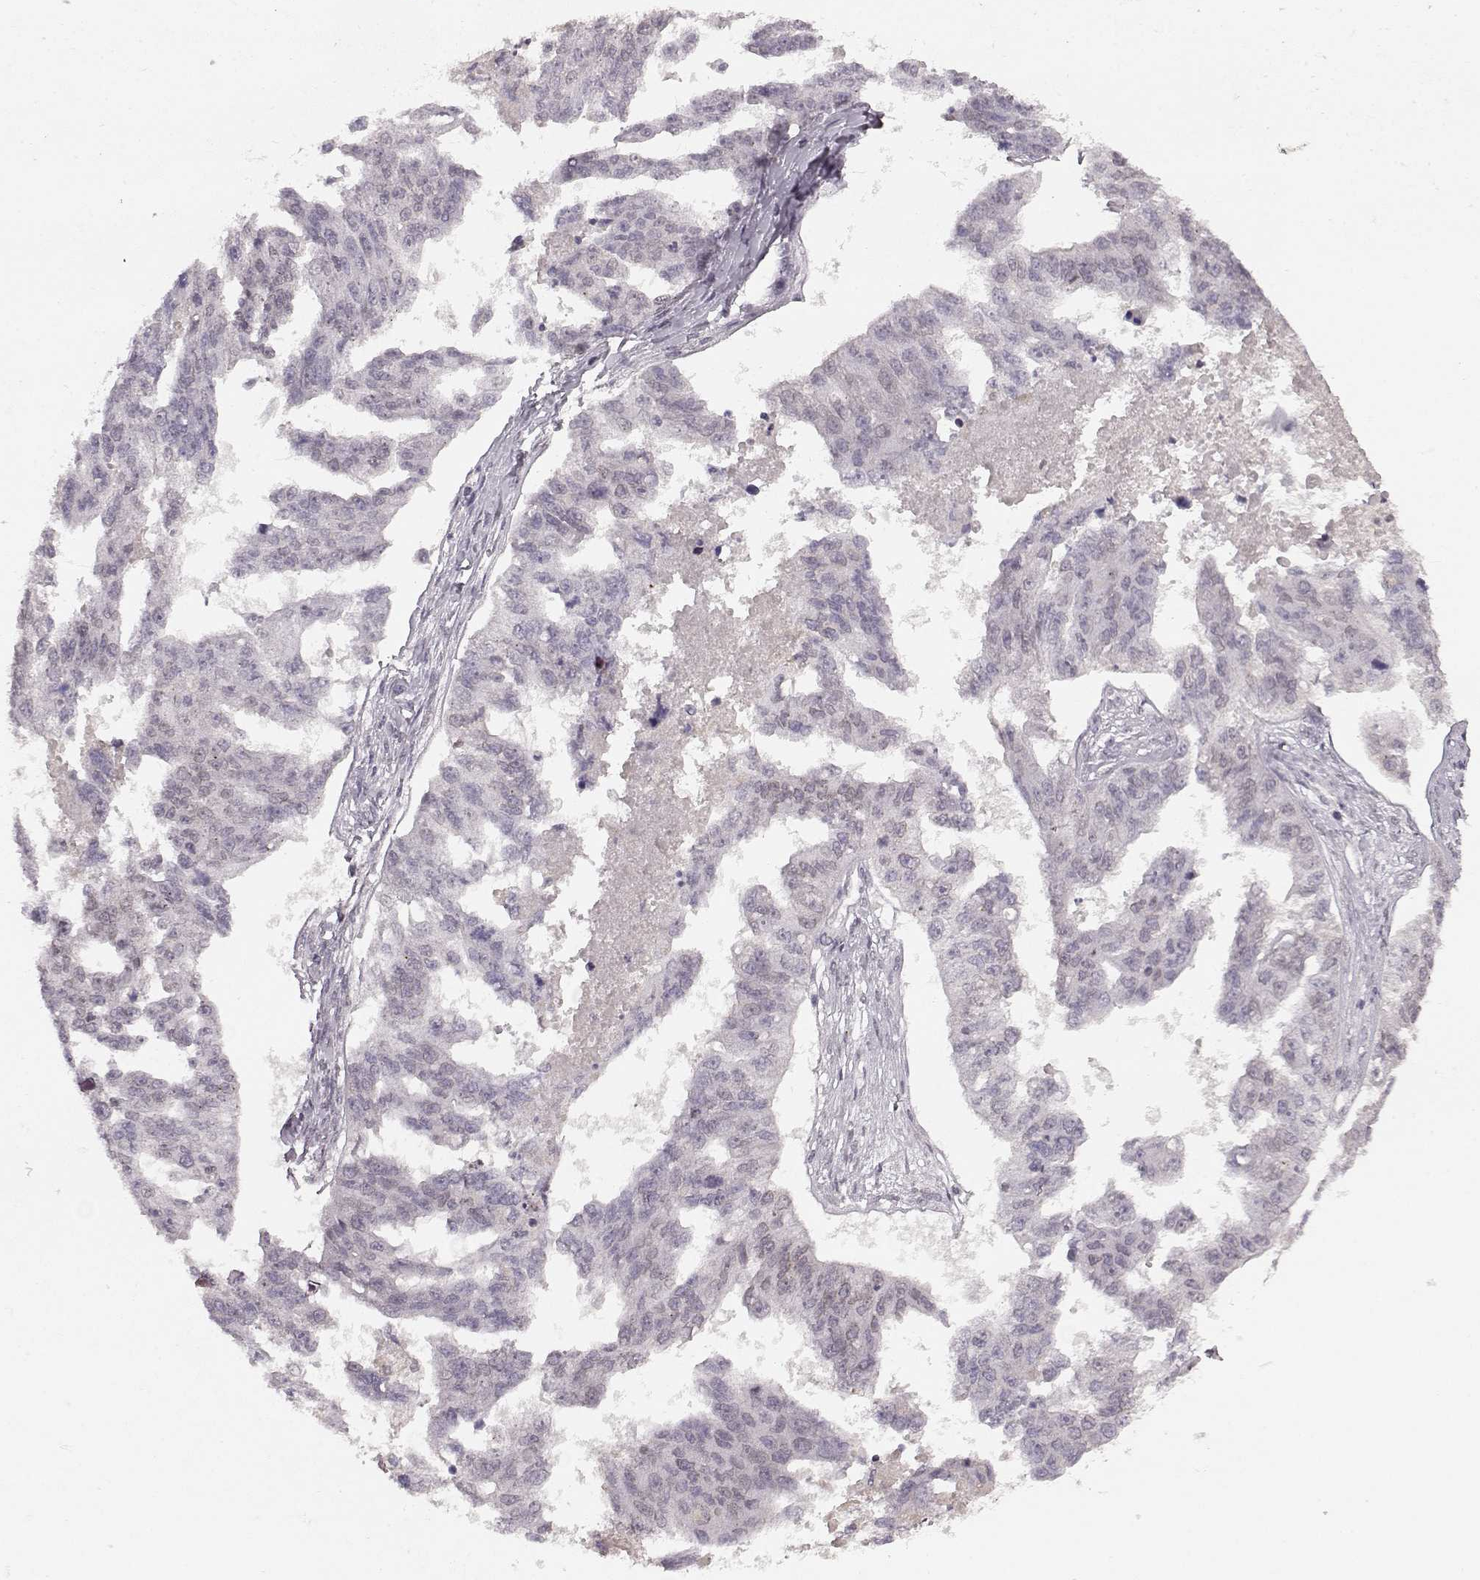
{"staining": {"intensity": "negative", "quantity": "none", "location": "none"}, "tissue": "ovarian cancer", "cell_type": "Tumor cells", "image_type": "cancer", "snomed": [{"axis": "morphology", "description": "Cystadenocarcinoma, serous, NOS"}, {"axis": "topography", "description": "Ovary"}], "caption": "Immunohistochemical staining of human ovarian serous cystadenocarcinoma shows no significant positivity in tumor cells.", "gene": "DCAF12", "patient": {"sex": "female", "age": 58}}